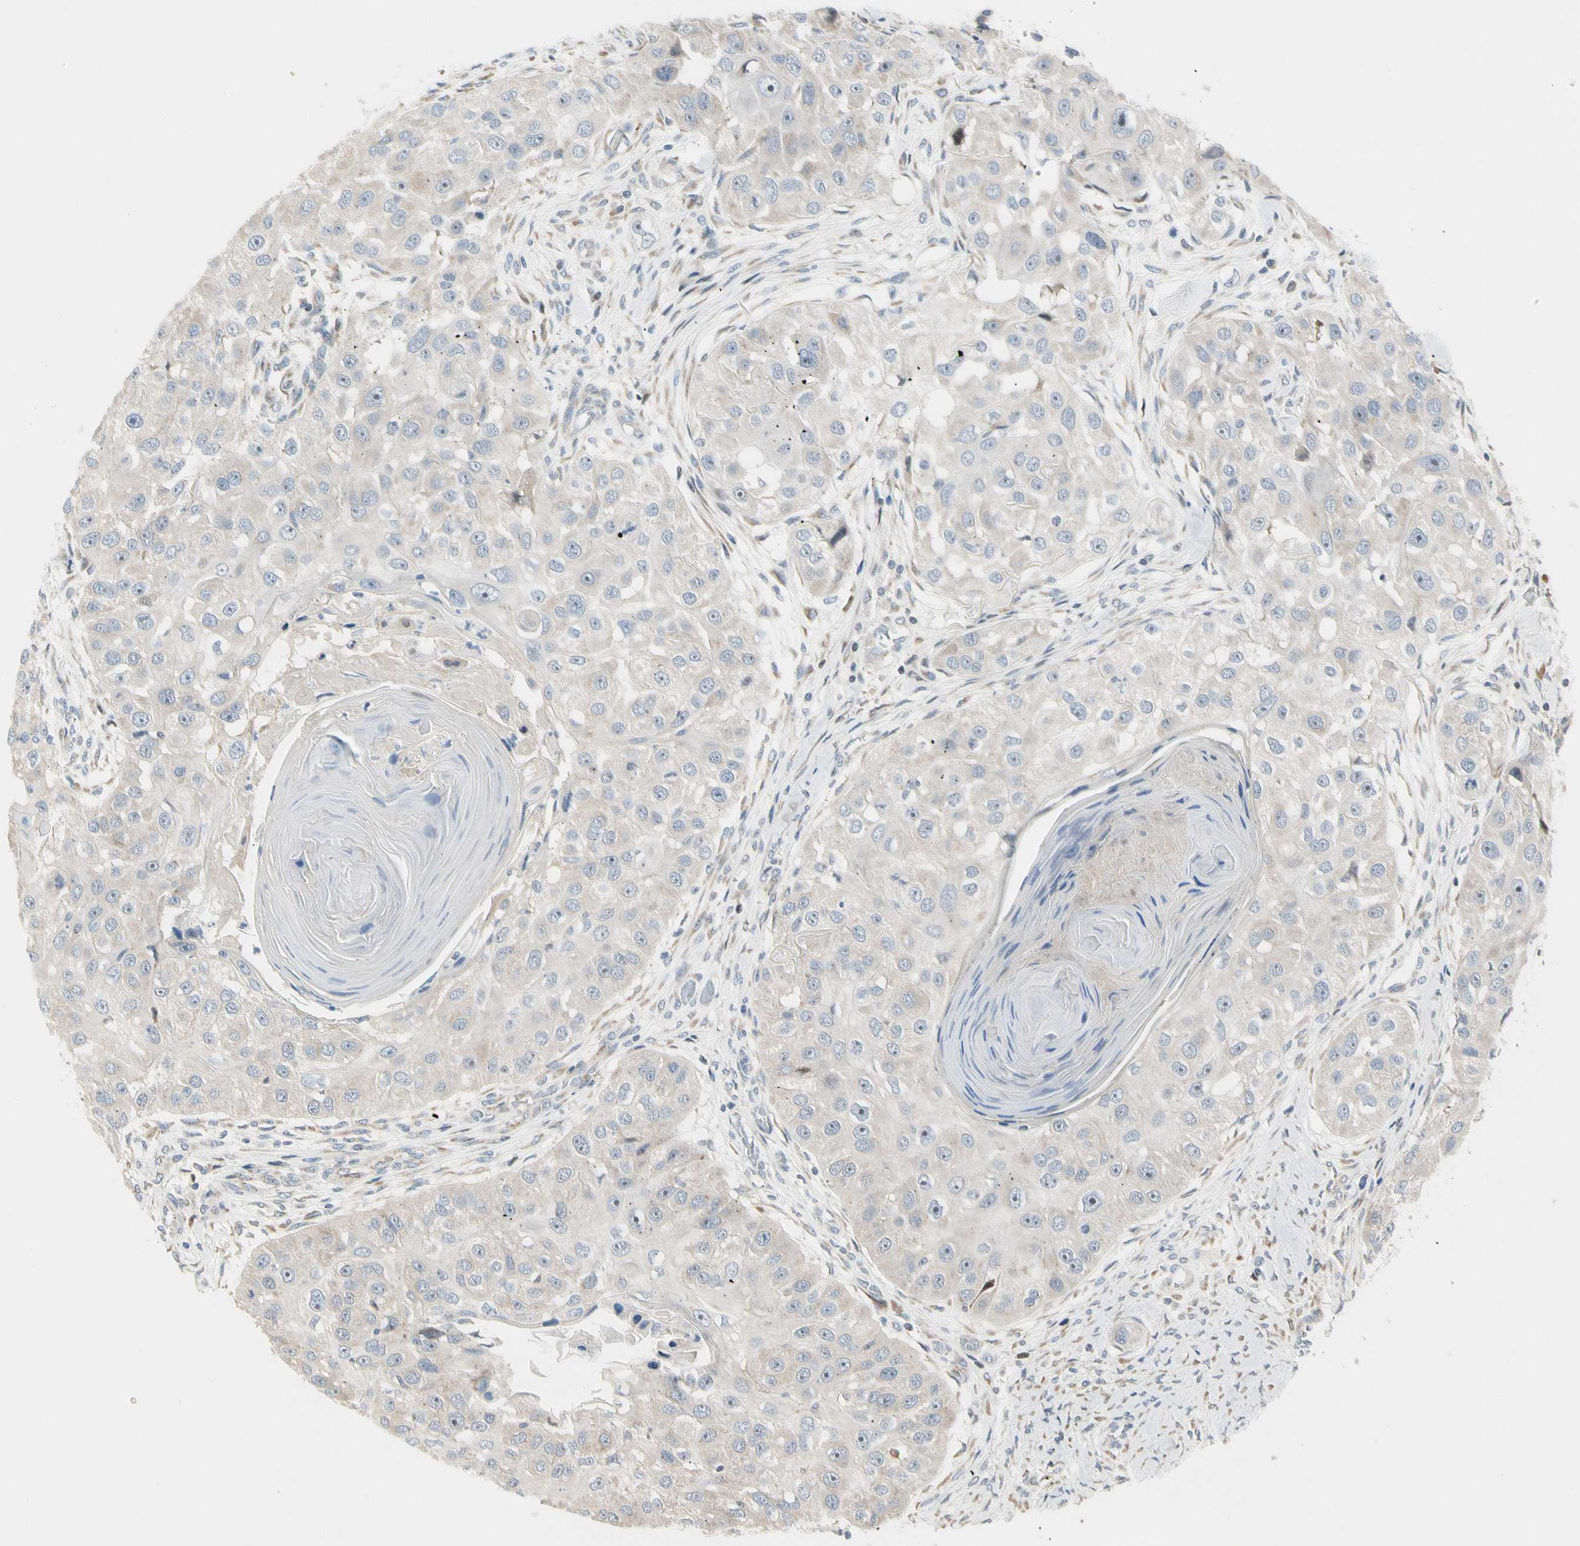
{"staining": {"intensity": "negative", "quantity": "none", "location": "none"}, "tissue": "head and neck cancer", "cell_type": "Tumor cells", "image_type": "cancer", "snomed": [{"axis": "morphology", "description": "Normal tissue, NOS"}, {"axis": "morphology", "description": "Squamous cell carcinoma, NOS"}, {"axis": "topography", "description": "Skeletal muscle"}, {"axis": "topography", "description": "Head-Neck"}], "caption": "A micrograph of human squamous cell carcinoma (head and neck) is negative for staining in tumor cells. (IHC, brightfield microscopy, high magnification).", "gene": "NPDC1", "patient": {"sex": "male", "age": 51}}